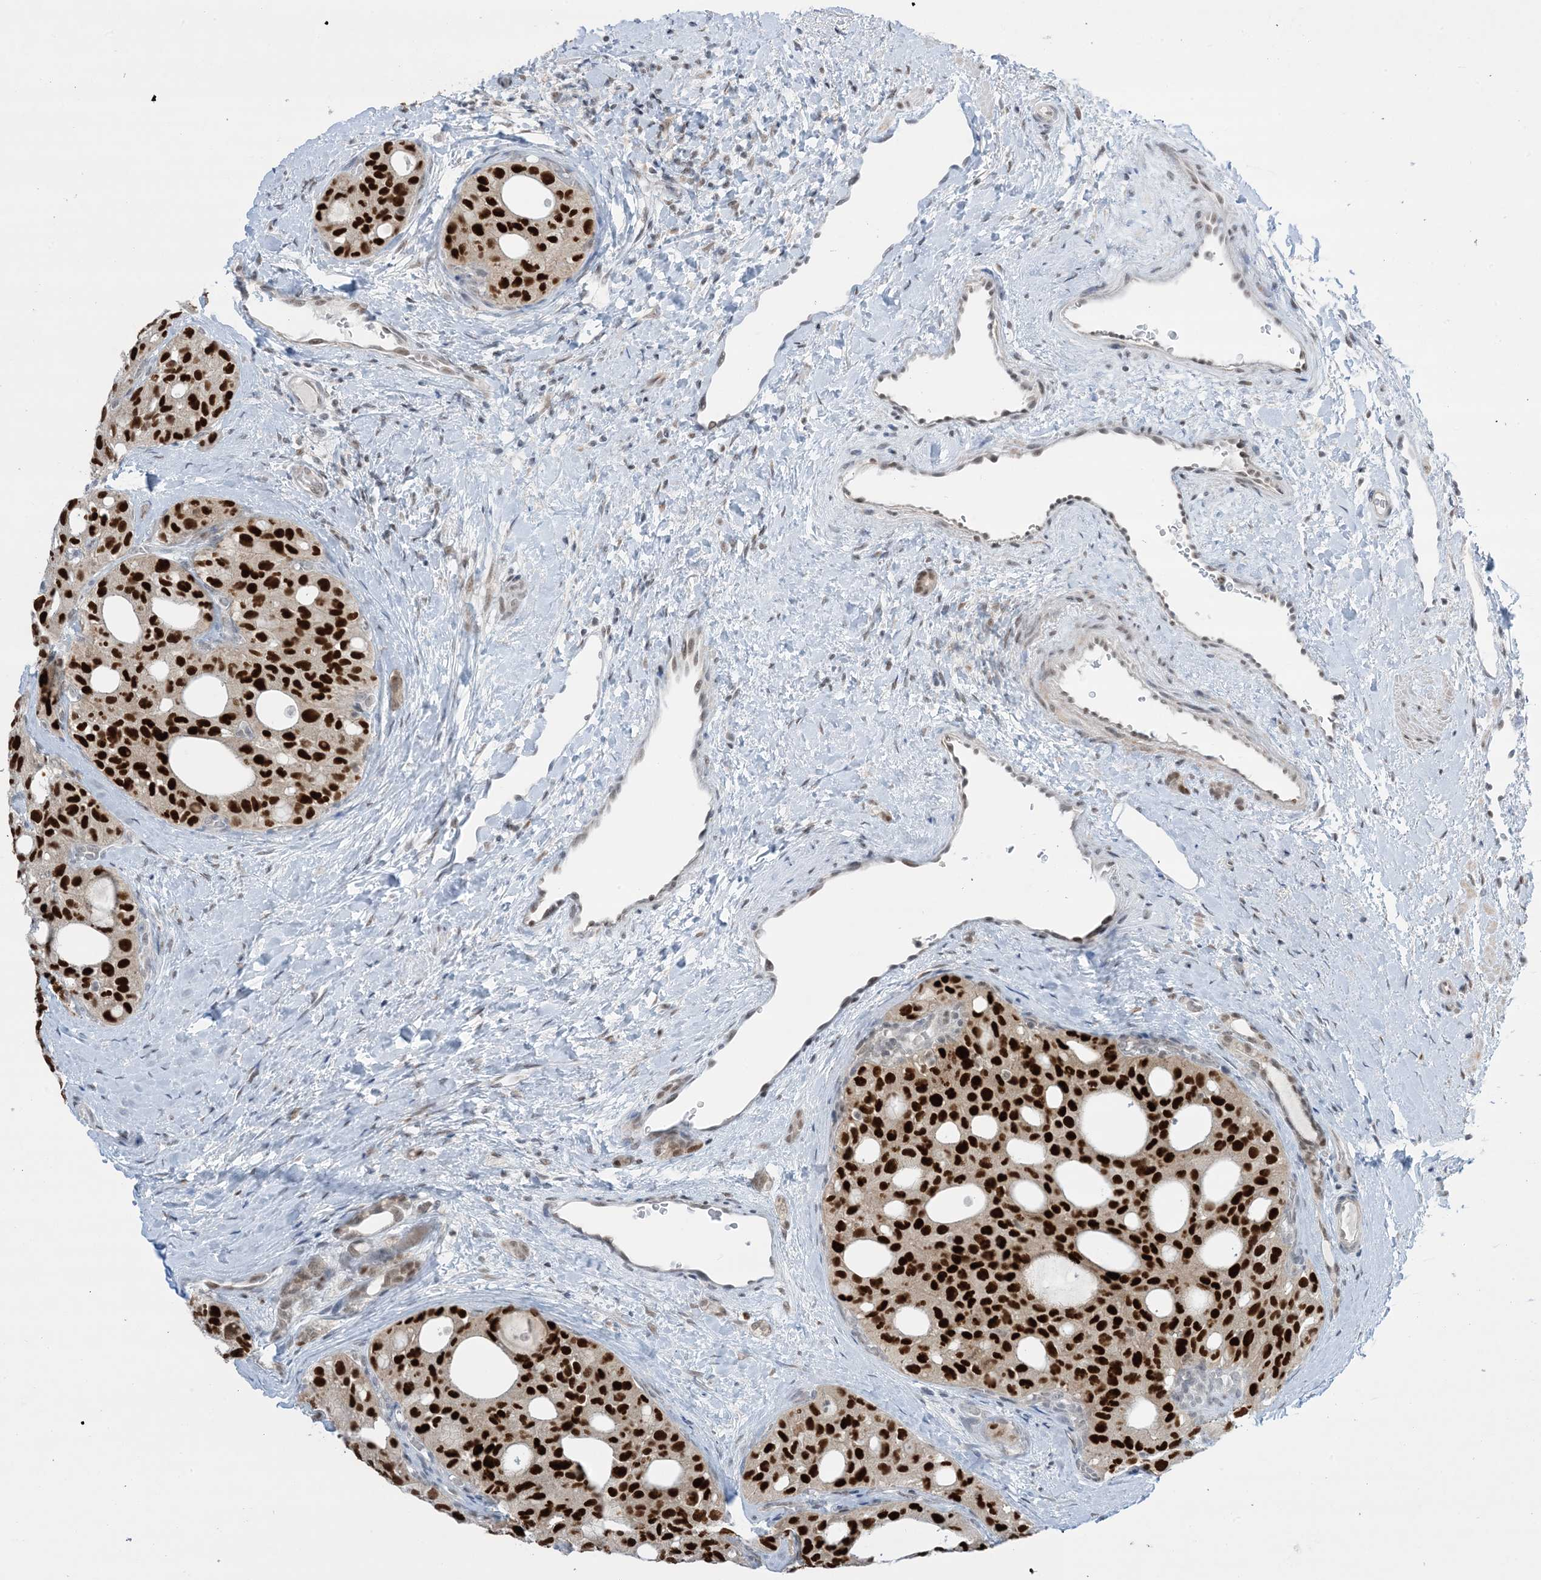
{"staining": {"intensity": "strong", "quantity": ">75%", "location": "nuclear"}, "tissue": "thyroid cancer", "cell_type": "Tumor cells", "image_type": "cancer", "snomed": [{"axis": "morphology", "description": "Follicular adenoma carcinoma, NOS"}, {"axis": "topography", "description": "Thyroid gland"}], "caption": "Thyroid cancer stained for a protein displays strong nuclear positivity in tumor cells. (DAB IHC, brown staining for protein, blue staining for nuclei).", "gene": "TFPT", "patient": {"sex": "male", "age": 75}}